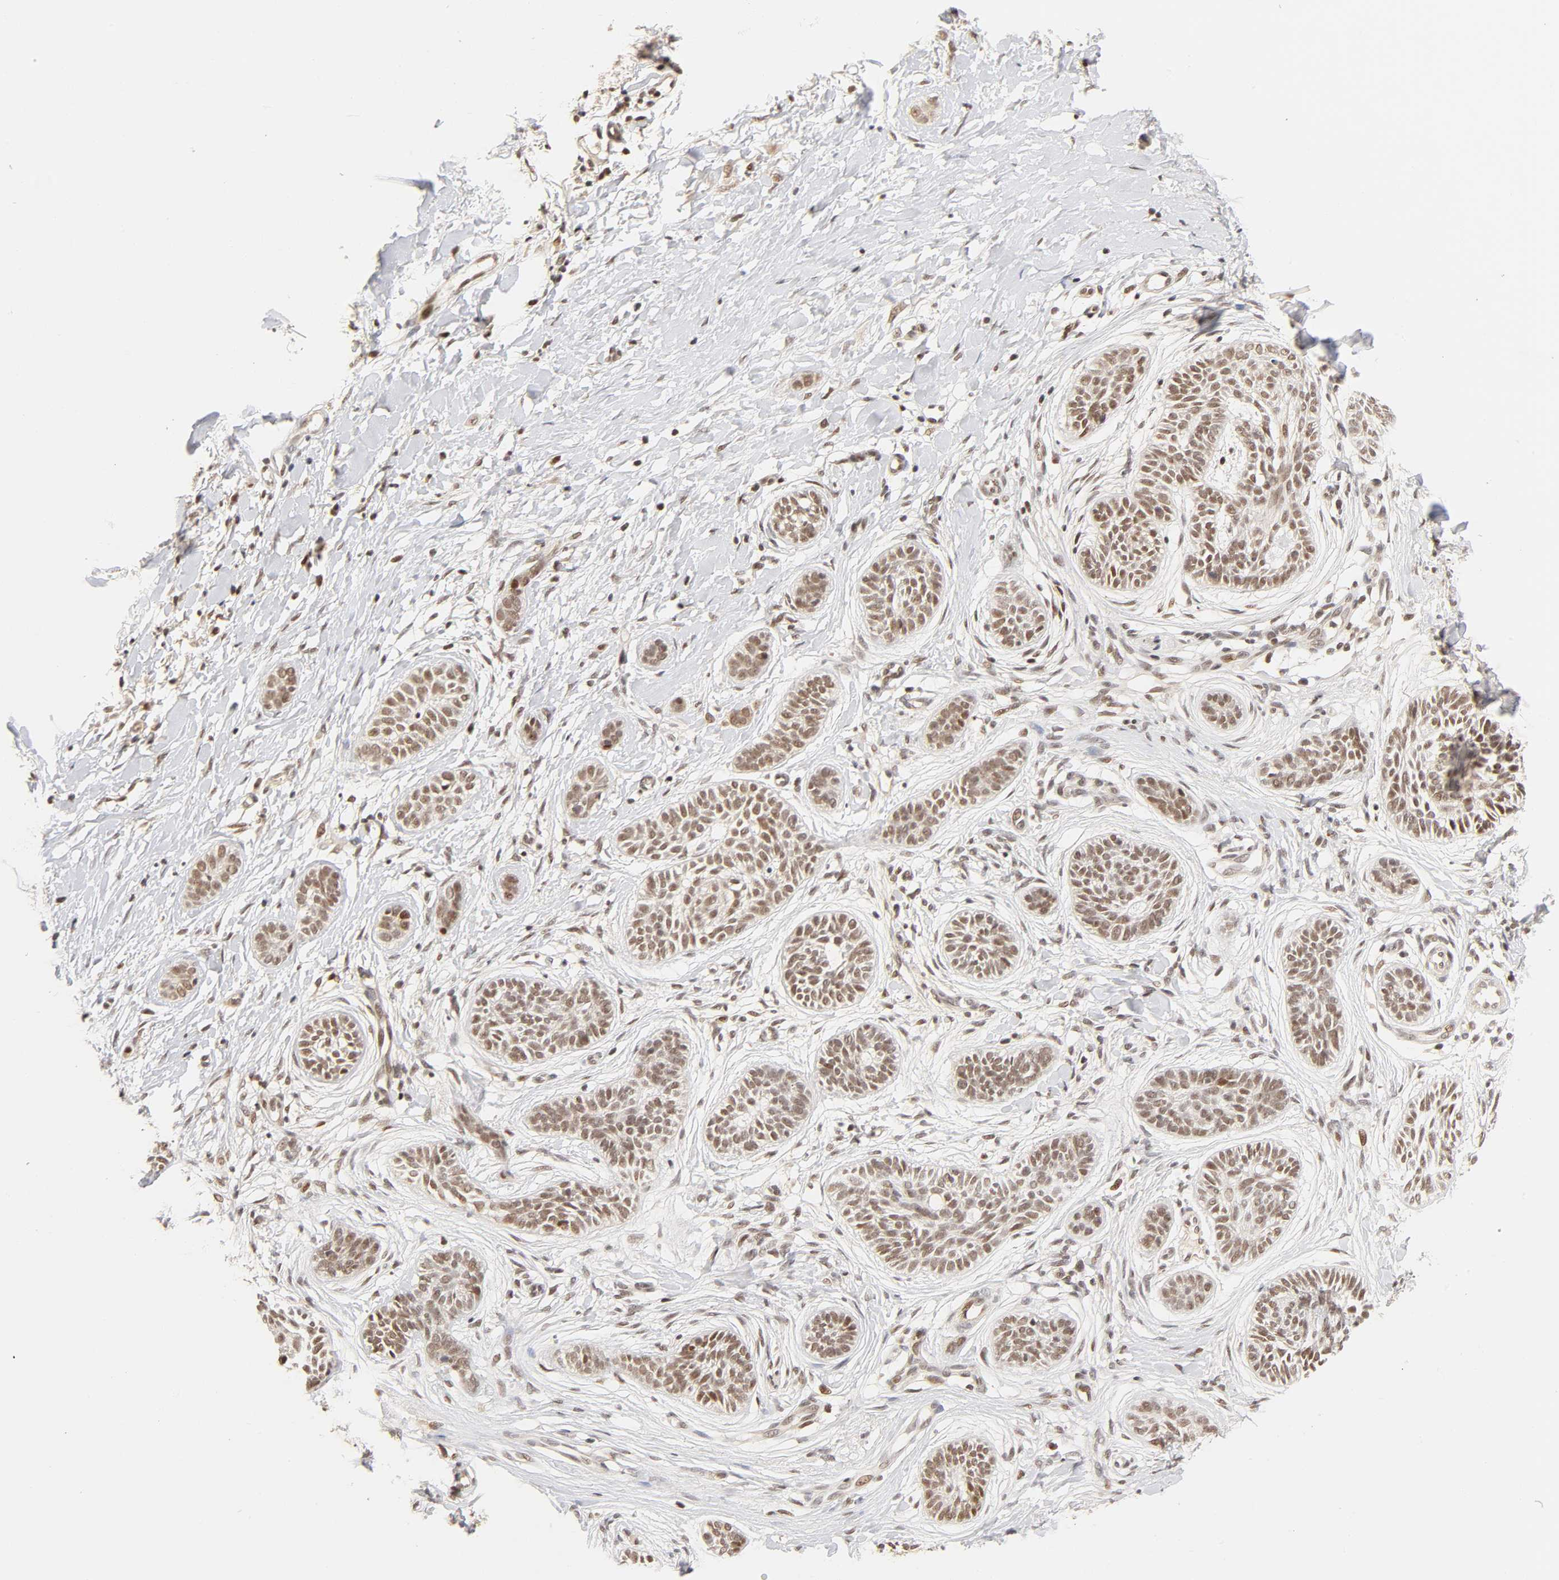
{"staining": {"intensity": "moderate", "quantity": ">75%", "location": "cytoplasmic/membranous,nuclear"}, "tissue": "skin cancer", "cell_type": "Tumor cells", "image_type": "cancer", "snomed": [{"axis": "morphology", "description": "Normal tissue, NOS"}, {"axis": "morphology", "description": "Basal cell carcinoma"}, {"axis": "topography", "description": "Skin"}], "caption": "Moderate cytoplasmic/membranous and nuclear protein staining is present in approximately >75% of tumor cells in skin cancer (basal cell carcinoma).", "gene": "TAF10", "patient": {"sex": "male", "age": 63}}